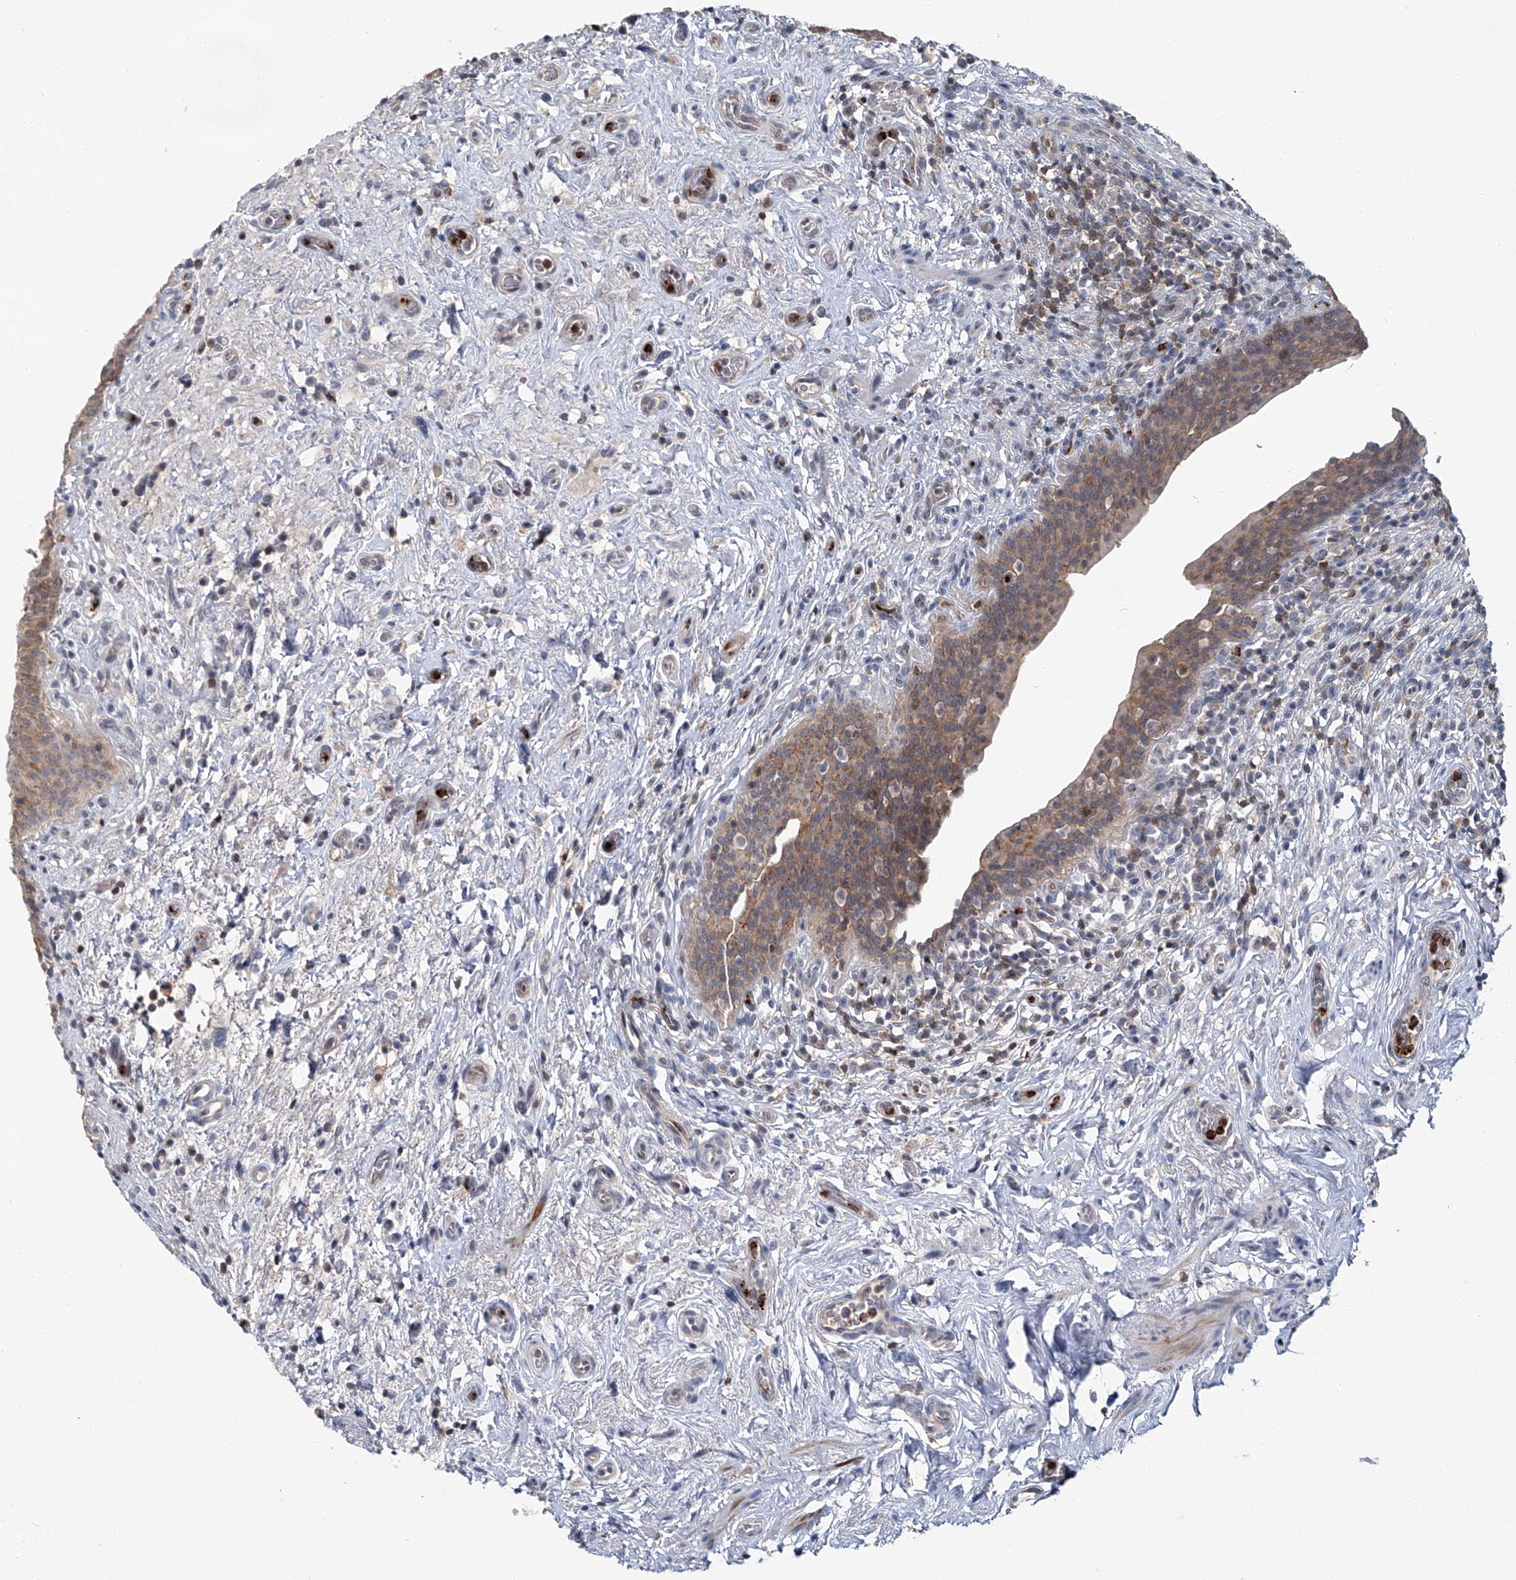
{"staining": {"intensity": "moderate", "quantity": "25%-75%", "location": "cytoplasmic/membranous"}, "tissue": "urinary bladder", "cell_type": "Urothelial cells", "image_type": "normal", "snomed": [{"axis": "morphology", "description": "Normal tissue, NOS"}, {"axis": "topography", "description": "Urinary bladder"}], "caption": "Urothelial cells display medium levels of moderate cytoplasmic/membranous staining in approximately 25%-75% of cells in unremarkable human urinary bladder.", "gene": "AKNAD1", "patient": {"sex": "male", "age": 83}}